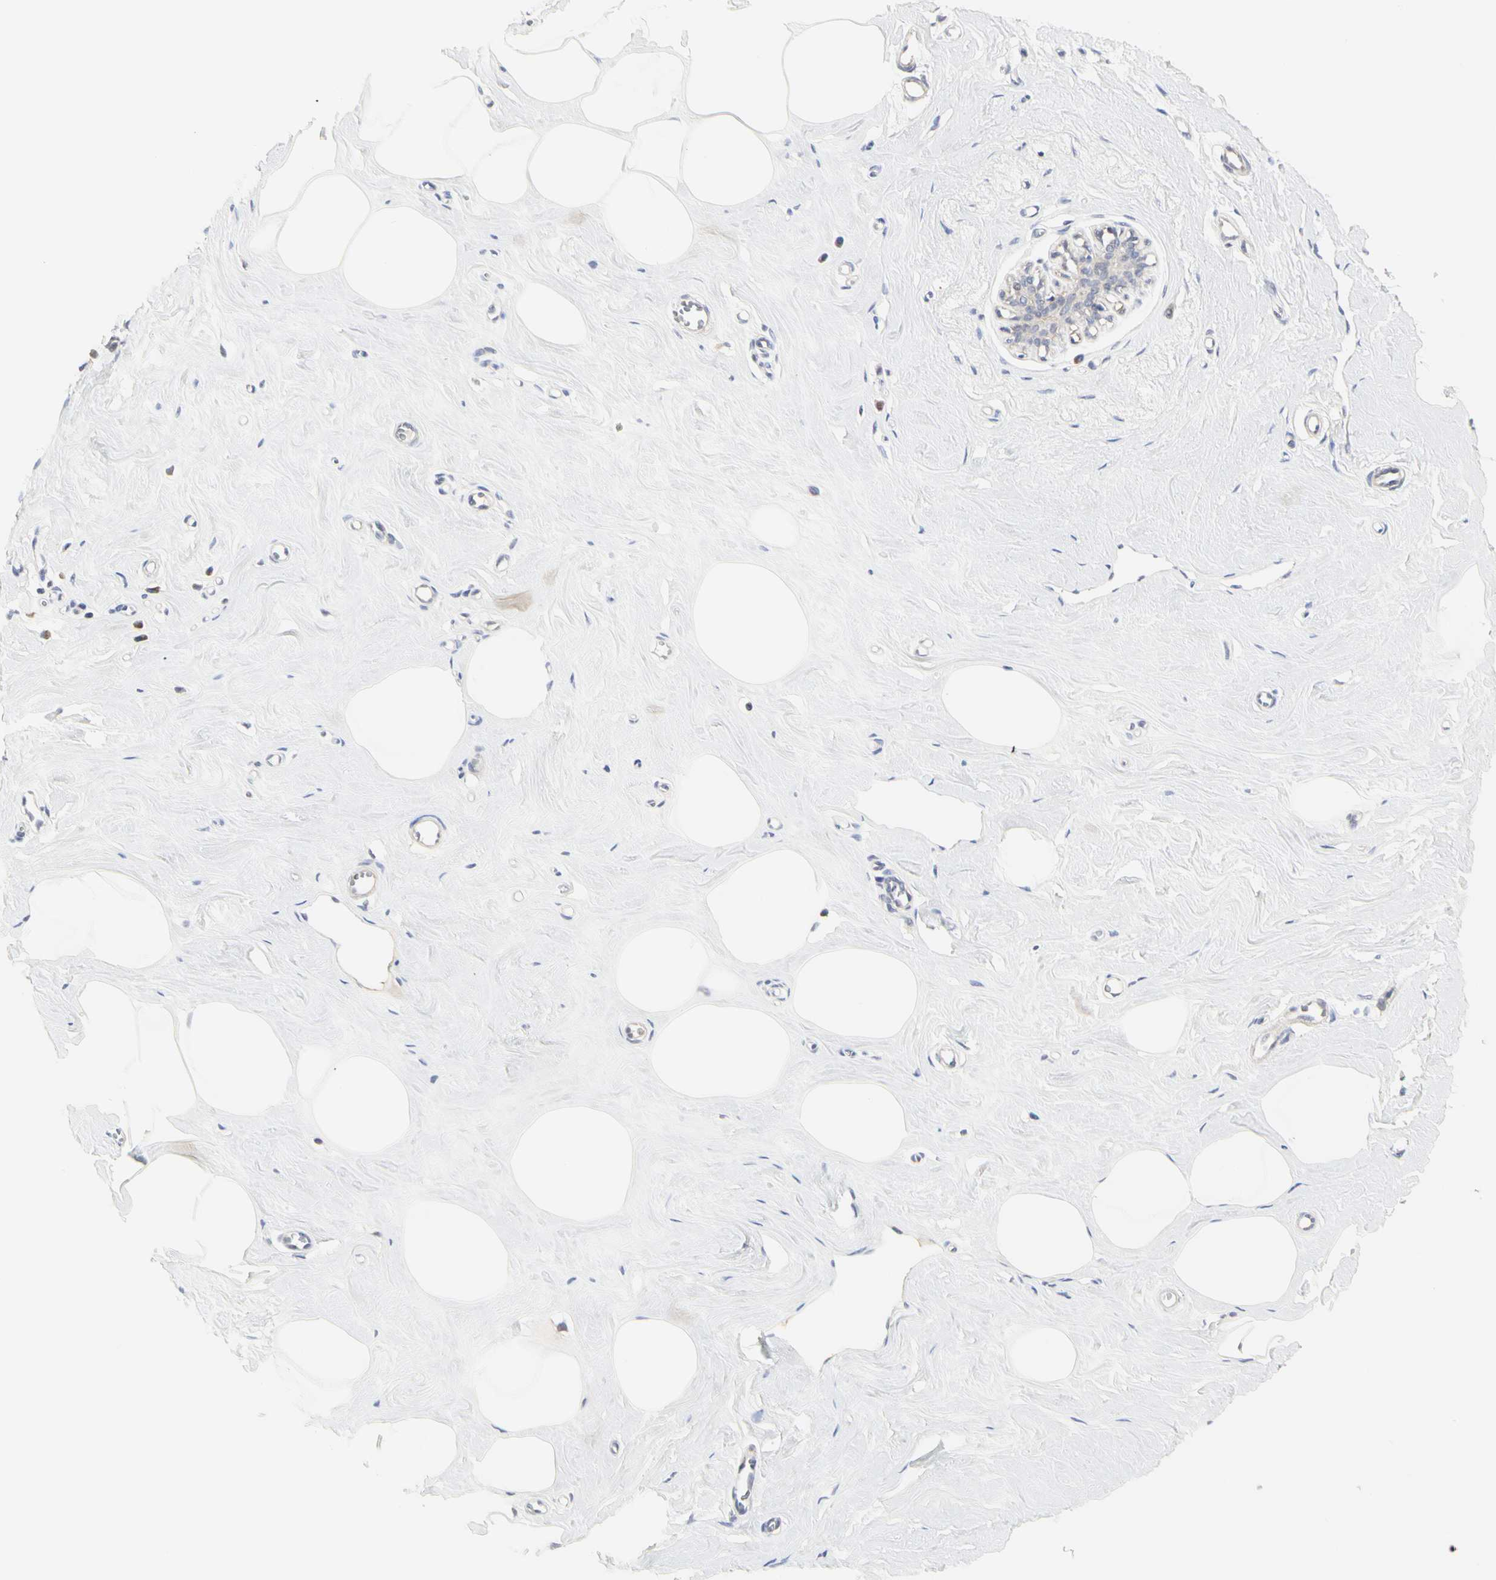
{"staining": {"intensity": "negative", "quantity": "none", "location": "none"}, "tissue": "breast", "cell_type": "Adipocytes", "image_type": "normal", "snomed": [{"axis": "morphology", "description": "Normal tissue, NOS"}, {"axis": "topography", "description": "Breast"}], "caption": "This image is of benign breast stained with immunohistochemistry to label a protein in brown with the nuclei are counter-stained blue. There is no staining in adipocytes.", "gene": "SHANK2", "patient": {"sex": "female", "age": 45}}